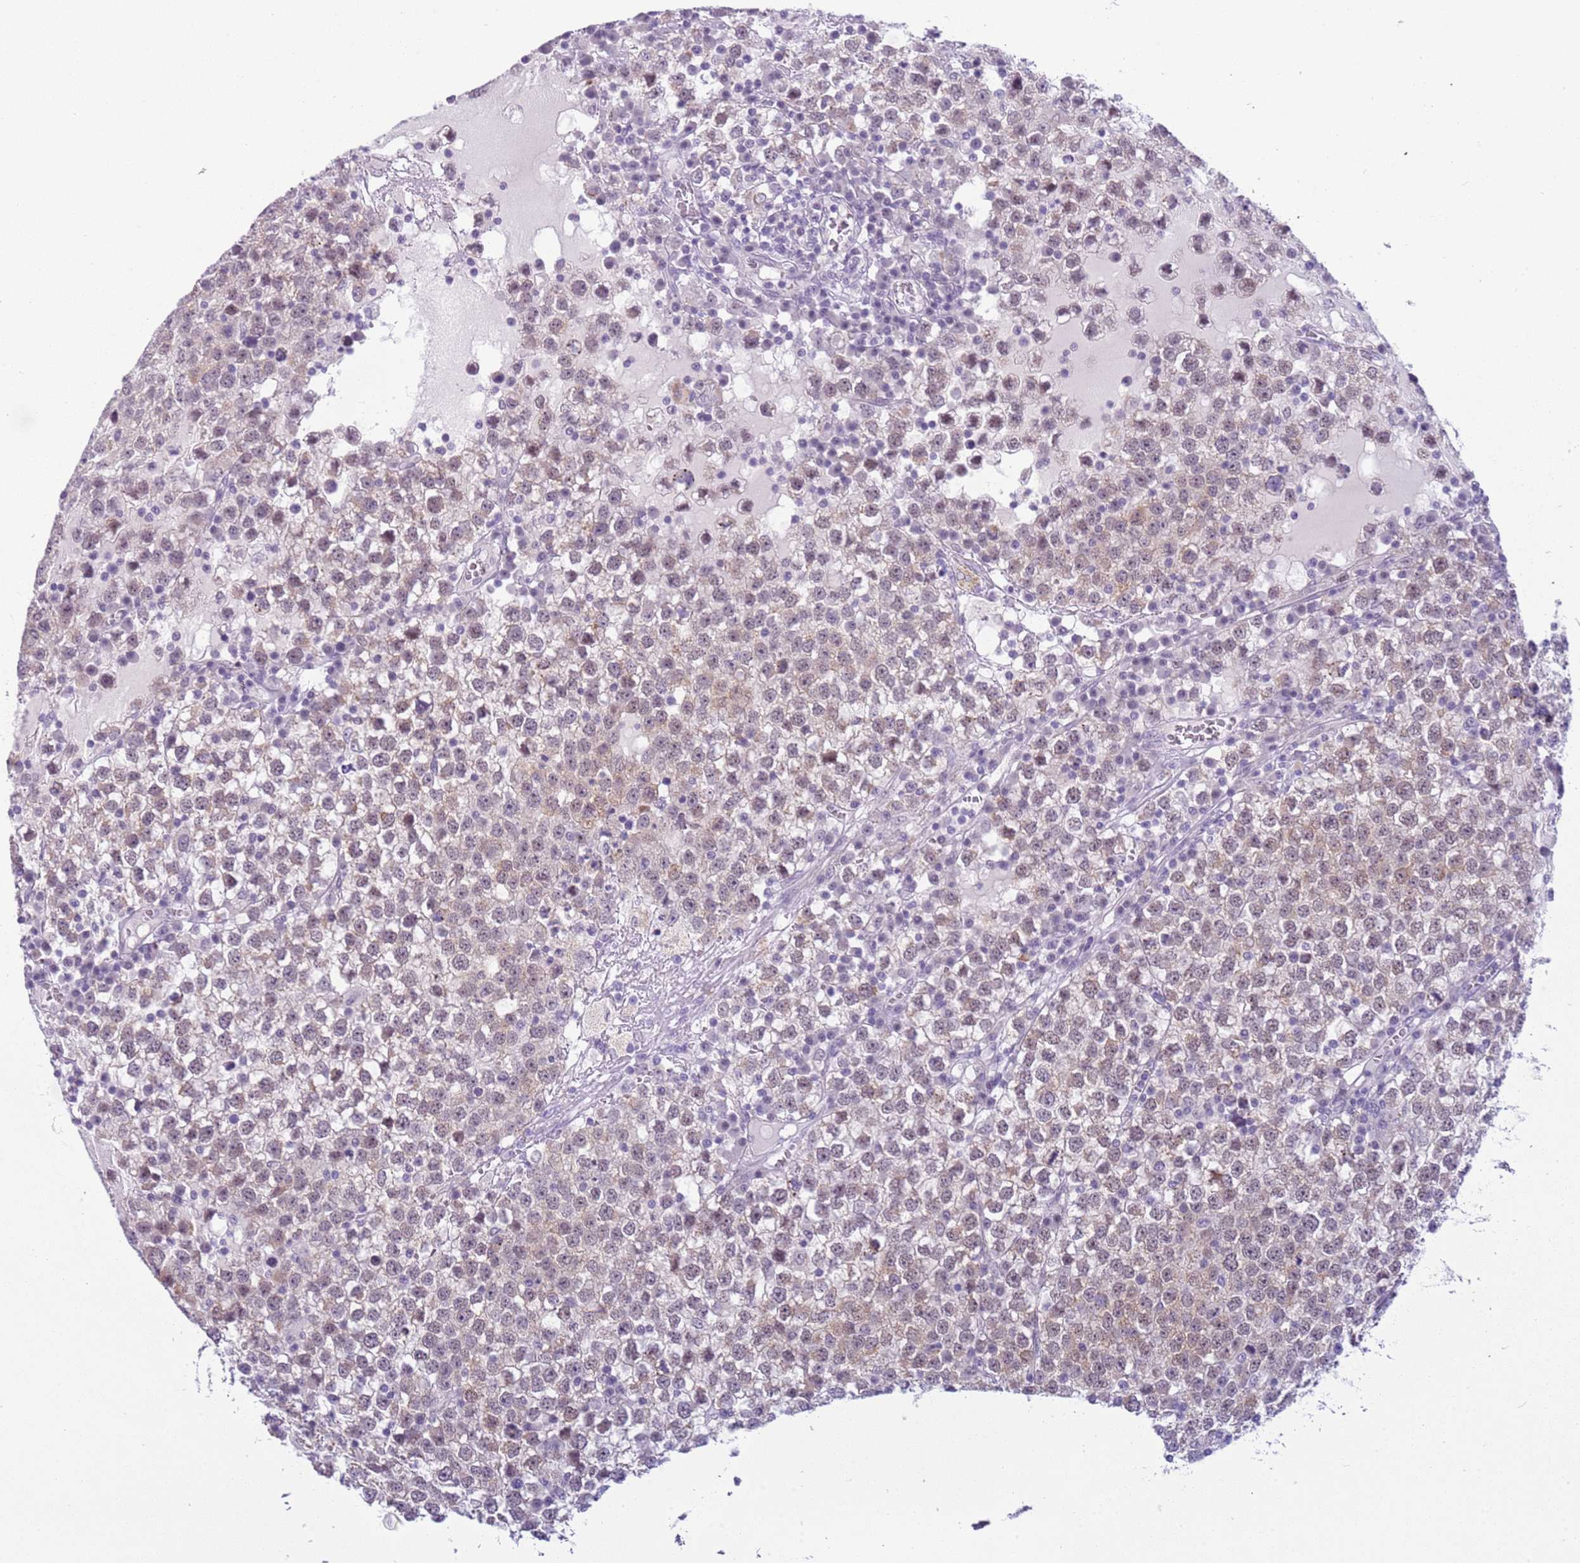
{"staining": {"intensity": "weak", "quantity": "<25%", "location": "nuclear"}, "tissue": "testis cancer", "cell_type": "Tumor cells", "image_type": "cancer", "snomed": [{"axis": "morphology", "description": "Seminoma, NOS"}, {"axis": "topography", "description": "Testis"}], "caption": "Image shows no protein staining in tumor cells of testis cancer tissue.", "gene": "FAM120C", "patient": {"sex": "male", "age": 65}}